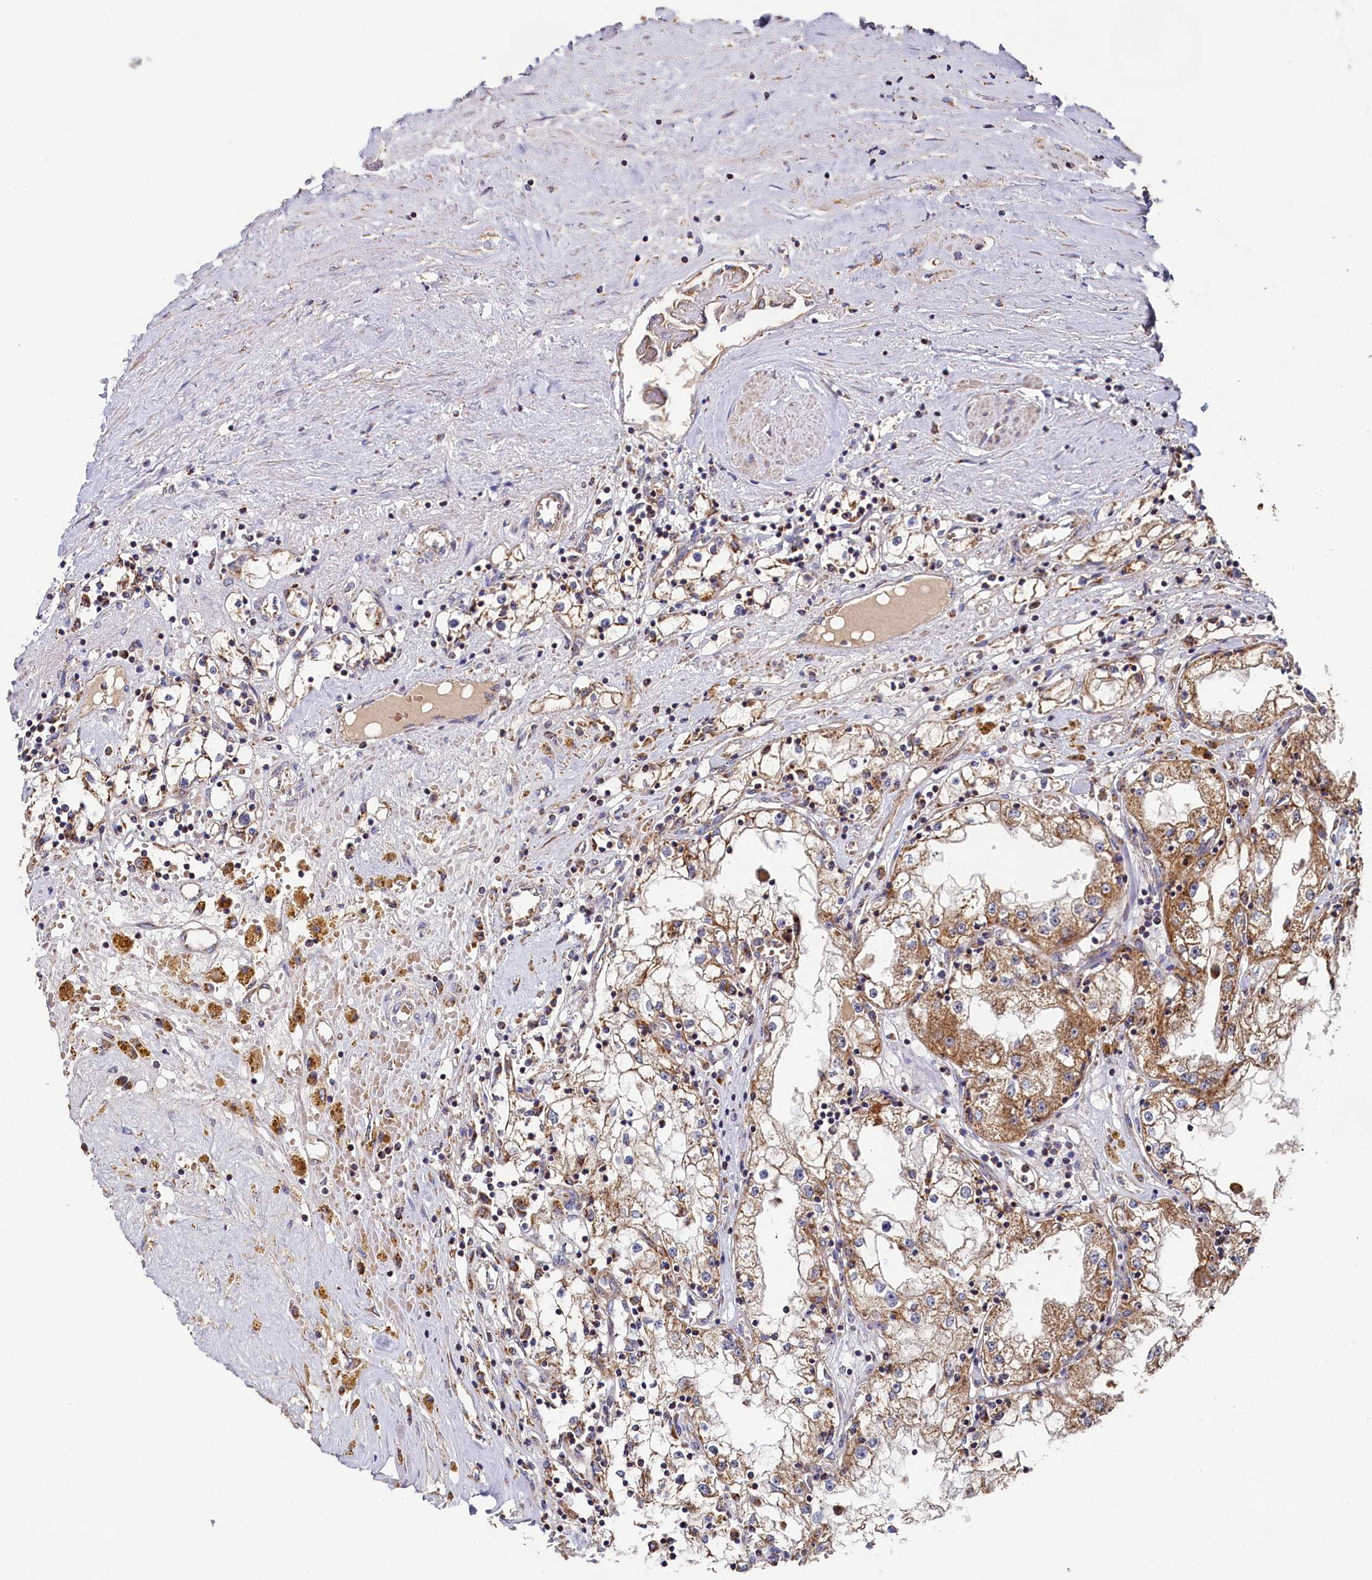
{"staining": {"intensity": "moderate", "quantity": ">75%", "location": "cytoplasmic/membranous"}, "tissue": "renal cancer", "cell_type": "Tumor cells", "image_type": "cancer", "snomed": [{"axis": "morphology", "description": "Adenocarcinoma, NOS"}, {"axis": "topography", "description": "Kidney"}], "caption": "Immunohistochemistry (IHC) photomicrograph of renal cancer (adenocarcinoma) stained for a protein (brown), which shows medium levels of moderate cytoplasmic/membranous staining in approximately >75% of tumor cells.", "gene": "HAUS2", "patient": {"sex": "male", "age": 56}}